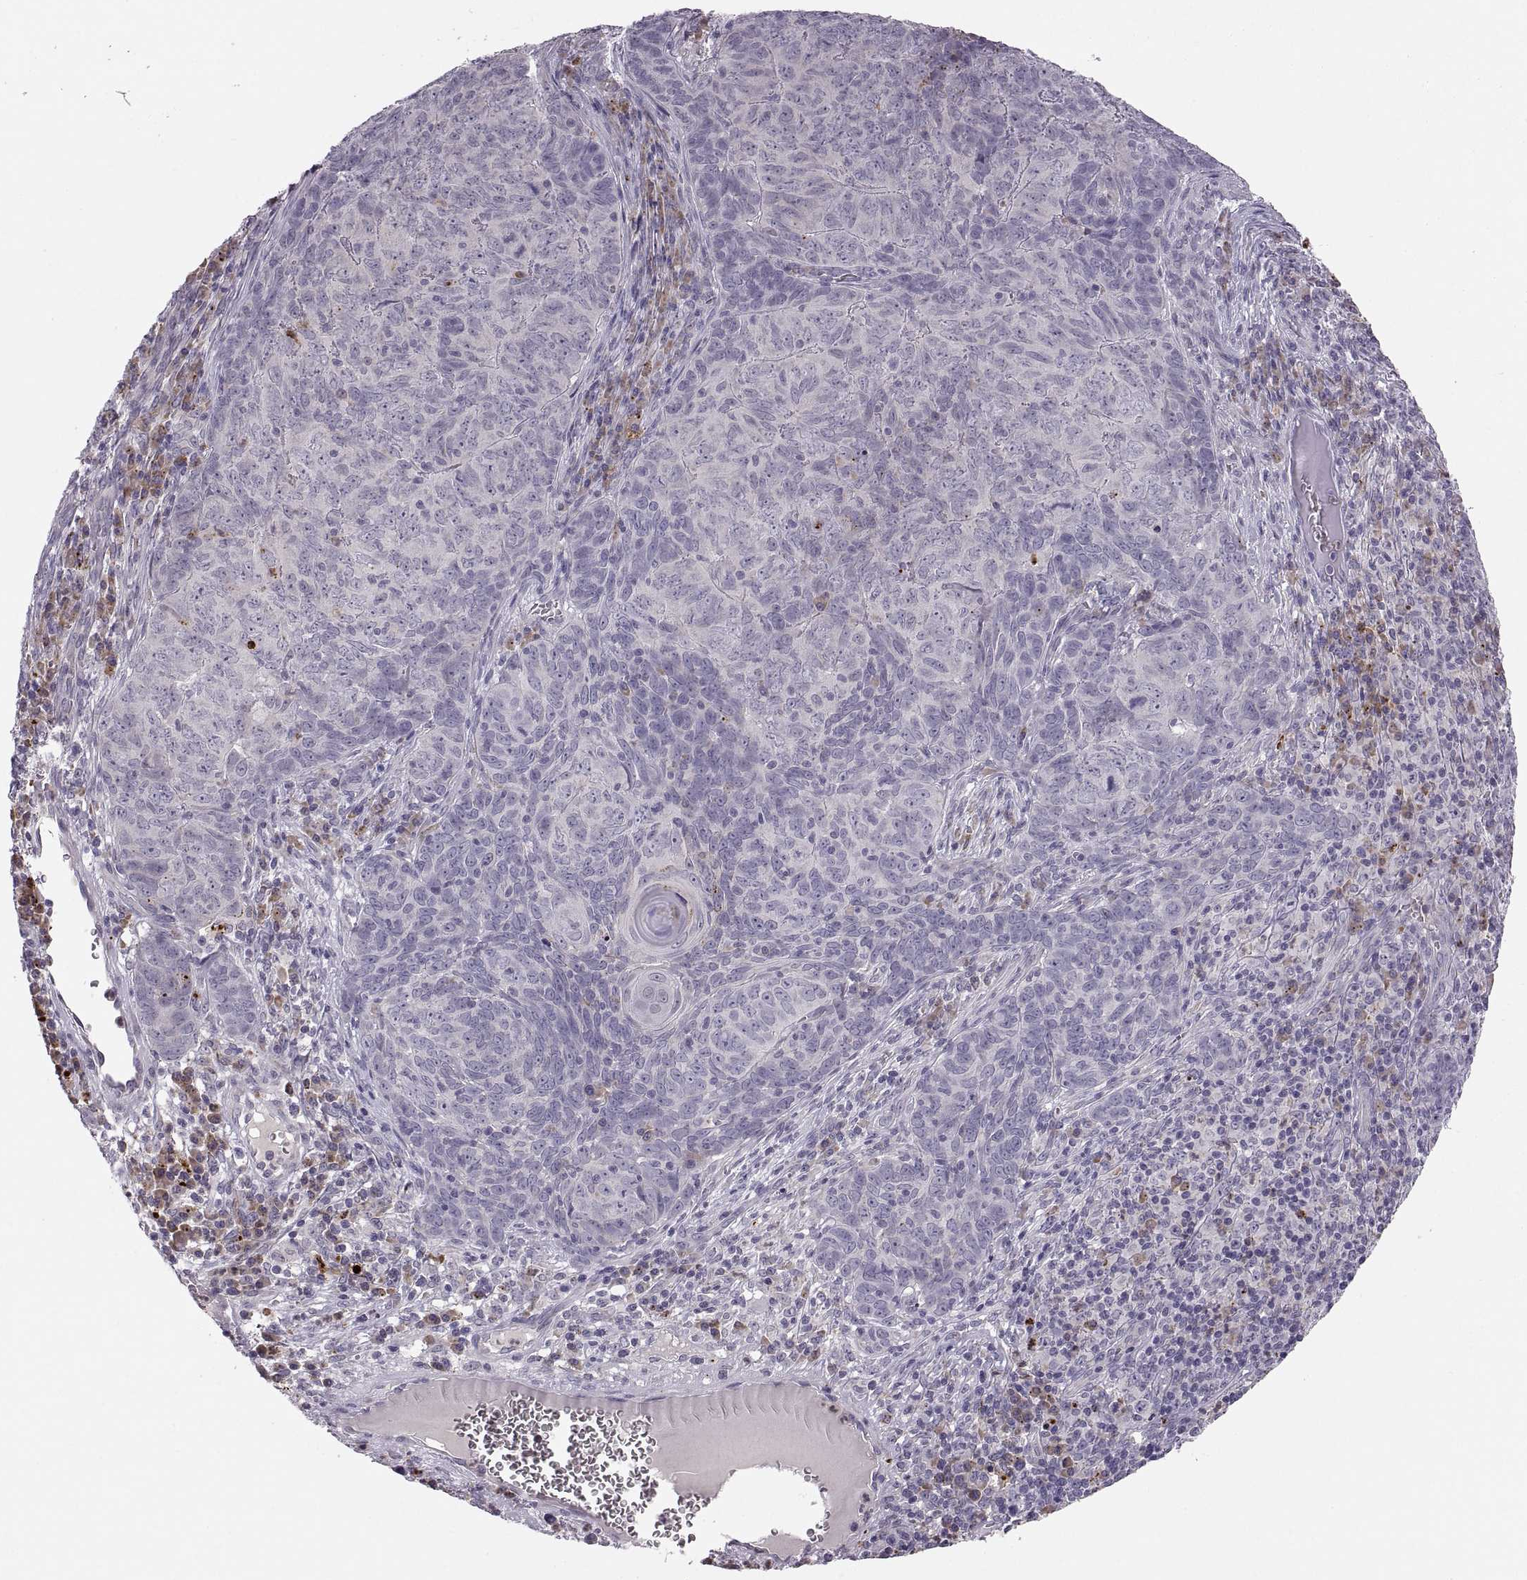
{"staining": {"intensity": "negative", "quantity": "none", "location": "none"}, "tissue": "skin cancer", "cell_type": "Tumor cells", "image_type": "cancer", "snomed": [{"axis": "morphology", "description": "Squamous cell carcinoma, NOS"}, {"axis": "topography", "description": "Skin"}, {"axis": "topography", "description": "Anal"}], "caption": "Histopathology image shows no significant protein staining in tumor cells of skin cancer (squamous cell carcinoma).", "gene": "ADH6", "patient": {"sex": "female", "age": 51}}